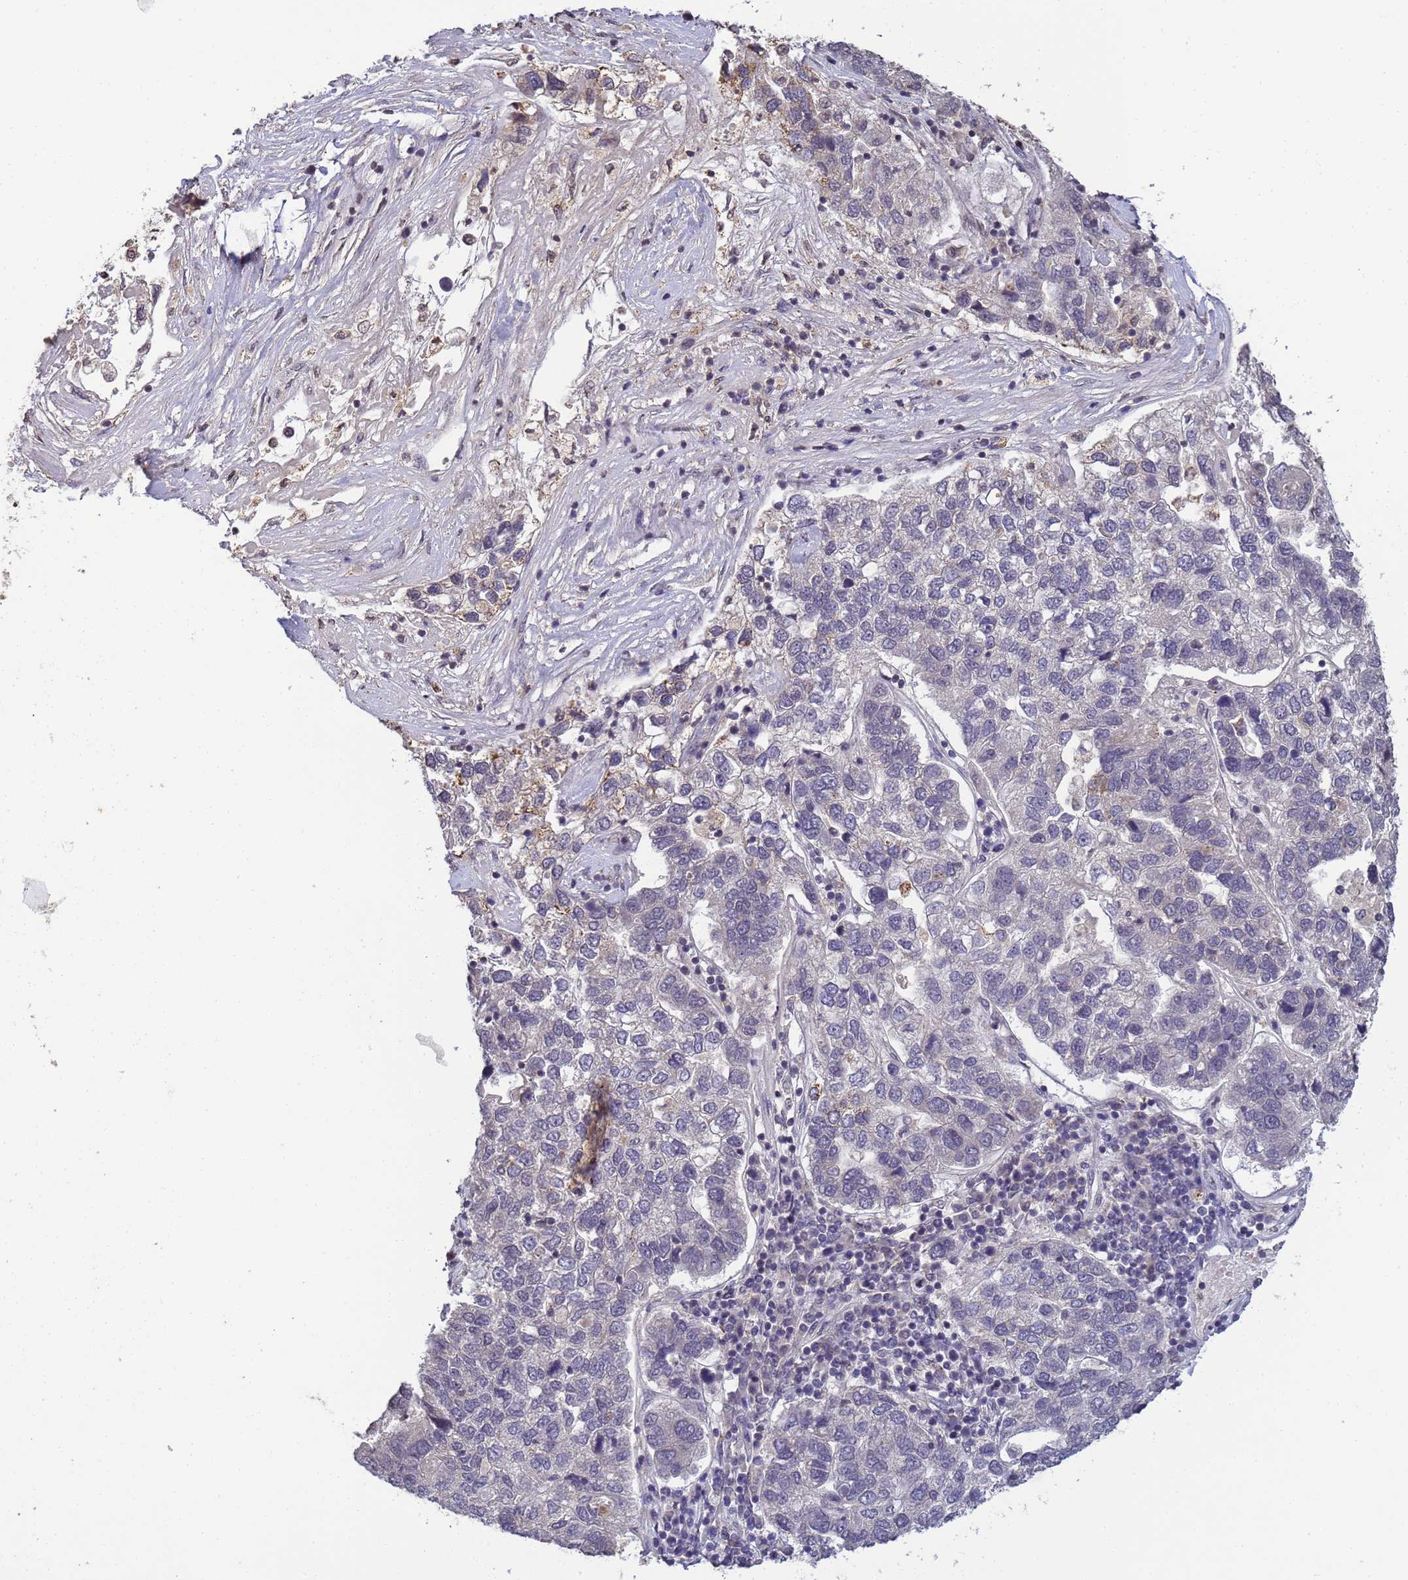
{"staining": {"intensity": "negative", "quantity": "none", "location": "none"}, "tissue": "pancreatic cancer", "cell_type": "Tumor cells", "image_type": "cancer", "snomed": [{"axis": "morphology", "description": "Adenocarcinoma, NOS"}, {"axis": "topography", "description": "Pancreas"}], "caption": "This micrograph is of pancreatic cancer stained with immunohistochemistry (IHC) to label a protein in brown with the nuclei are counter-stained blue. There is no positivity in tumor cells.", "gene": "MYL7", "patient": {"sex": "female", "age": 61}}